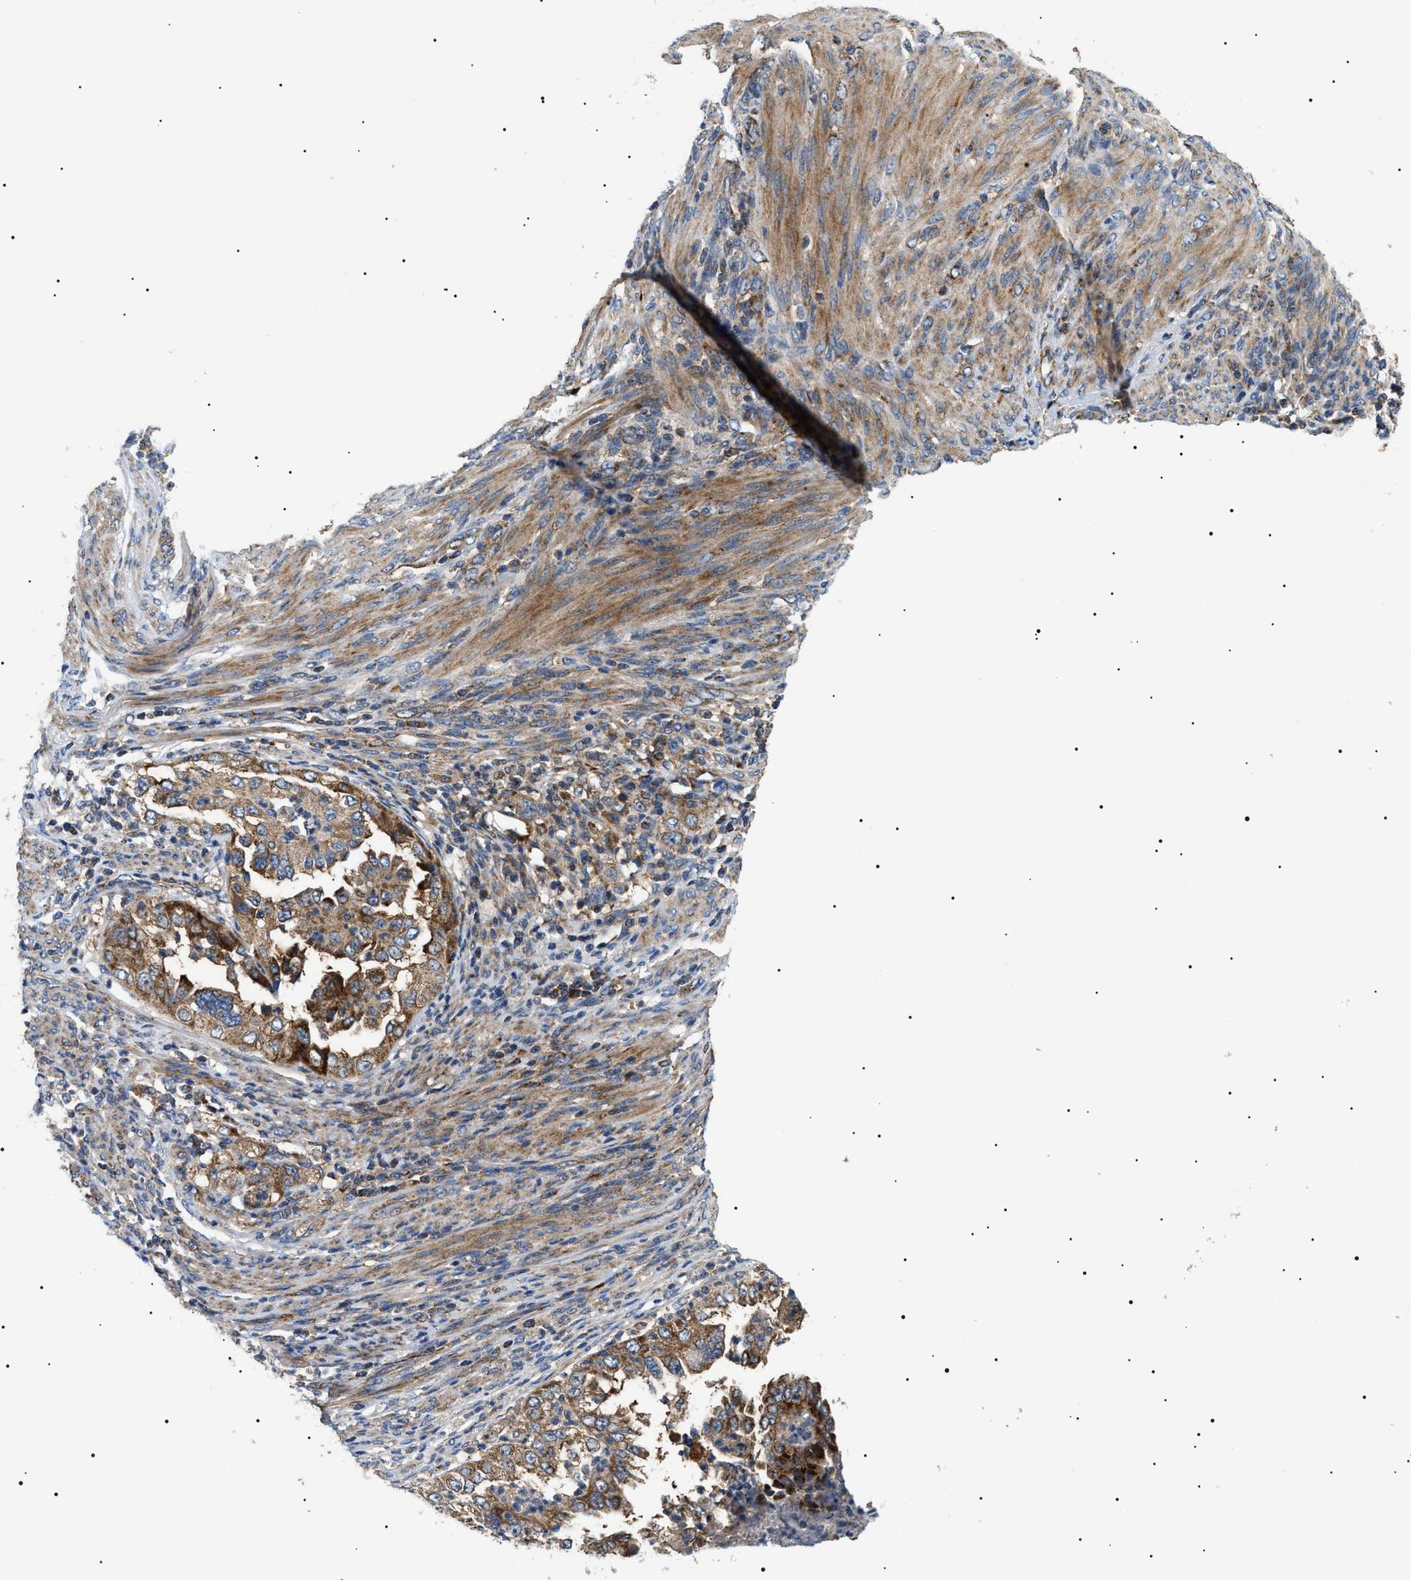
{"staining": {"intensity": "moderate", "quantity": ">75%", "location": "cytoplasmic/membranous"}, "tissue": "endometrial cancer", "cell_type": "Tumor cells", "image_type": "cancer", "snomed": [{"axis": "morphology", "description": "Adenocarcinoma, NOS"}, {"axis": "topography", "description": "Endometrium"}], "caption": "Endometrial cancer stained with DAB (3,3'-diaminobenzidine) immunohistochemistry reveals medium levels of moderate cytoplasmic/membranous staining in about >75% of tumor cells.", "gene": "OXSM", "patient": {"sex": "female", "age": 85}}